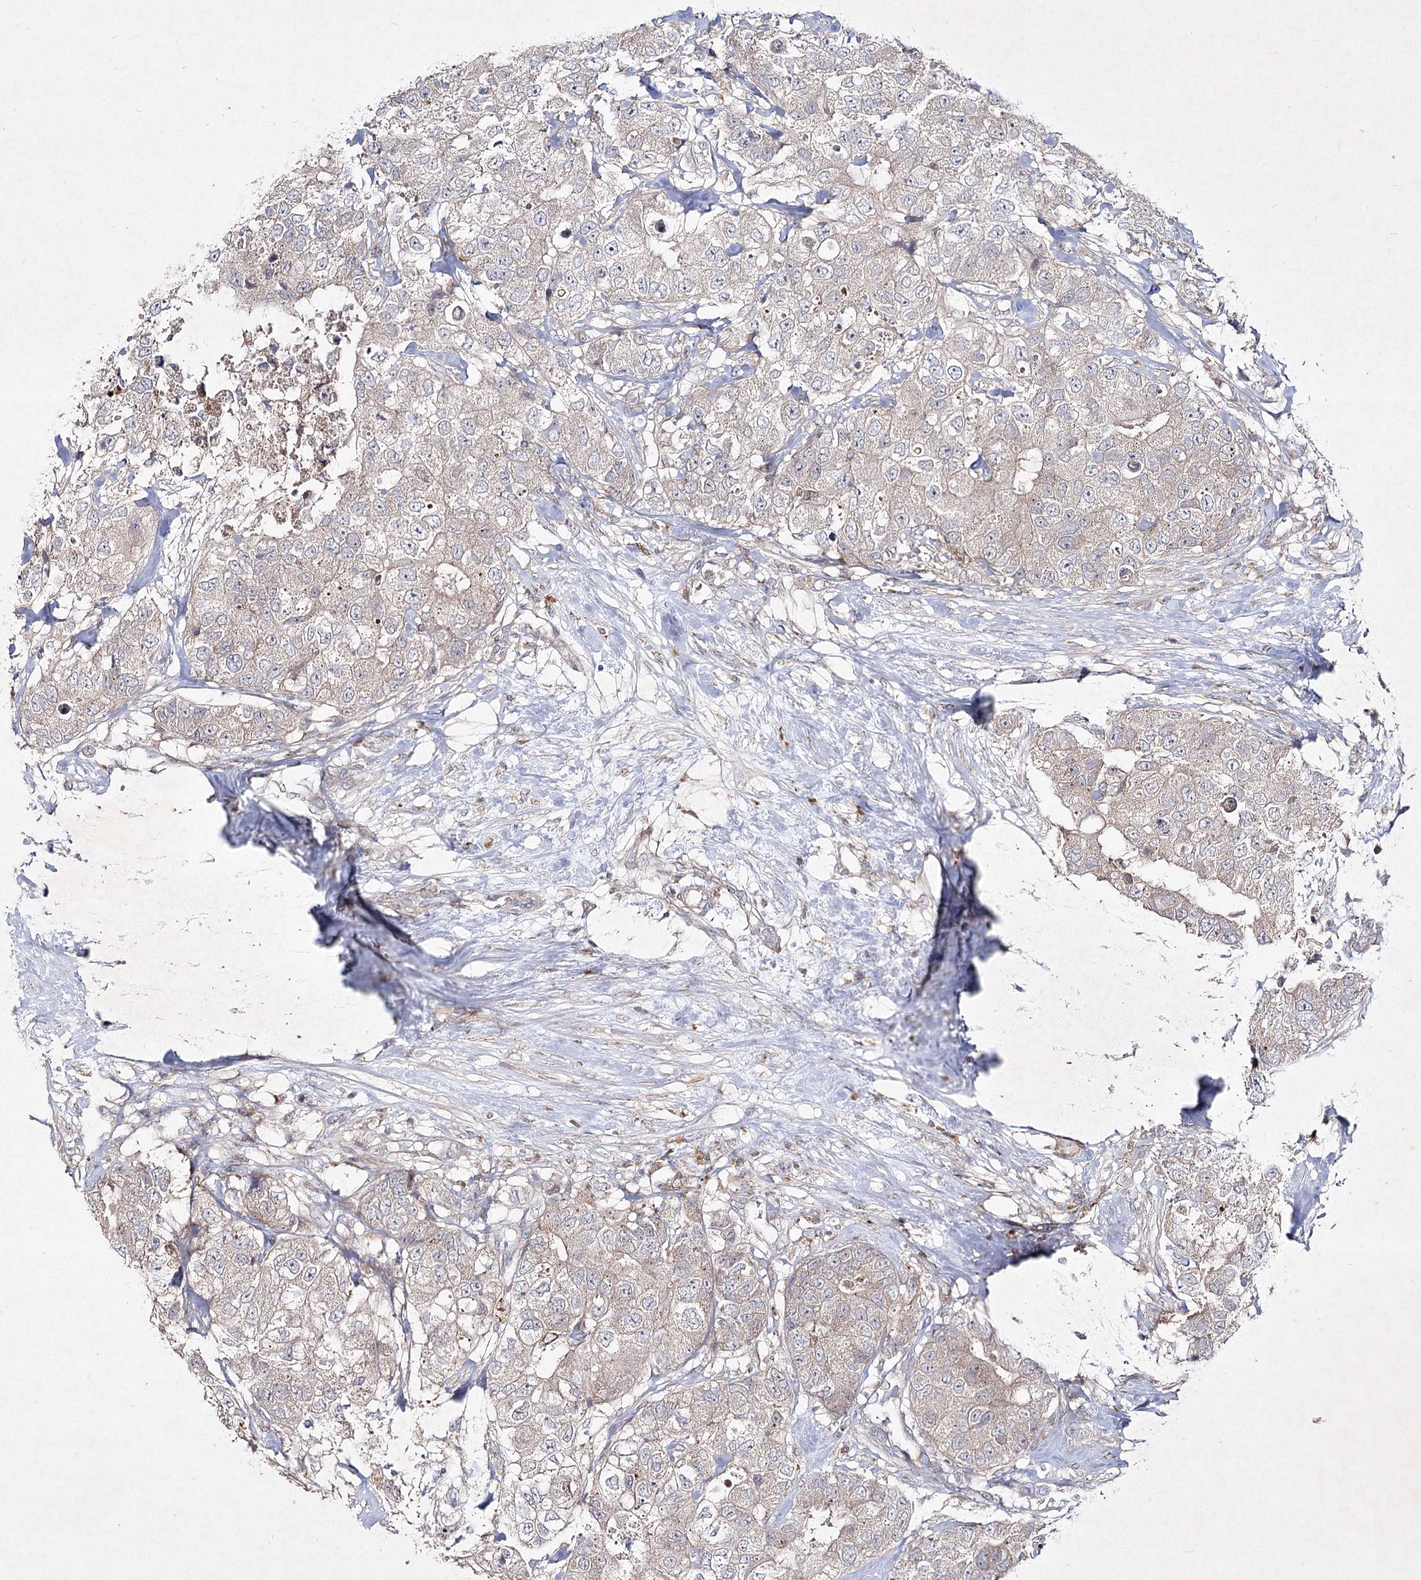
{"staining": {"intensity": "weak", "quantity": "<25%", "location": "cytoplasmic/membranous"}, "tissue": "breast cancer", "cell_type": "Tumor cells", "image_type": "cancer", "snomed": [{"axis": "morphology", "description": "Duct carcinoma"}, {"axis": "topography", "description": "Breast"}], "caption": "IHC photomicrograph of invasive ductal carcinoma (breast) stained for a protein (brown), which exhibits no staining in tumor cells.", "gene": "CIB2", "patient": {"sex": "female", "age": 62}}